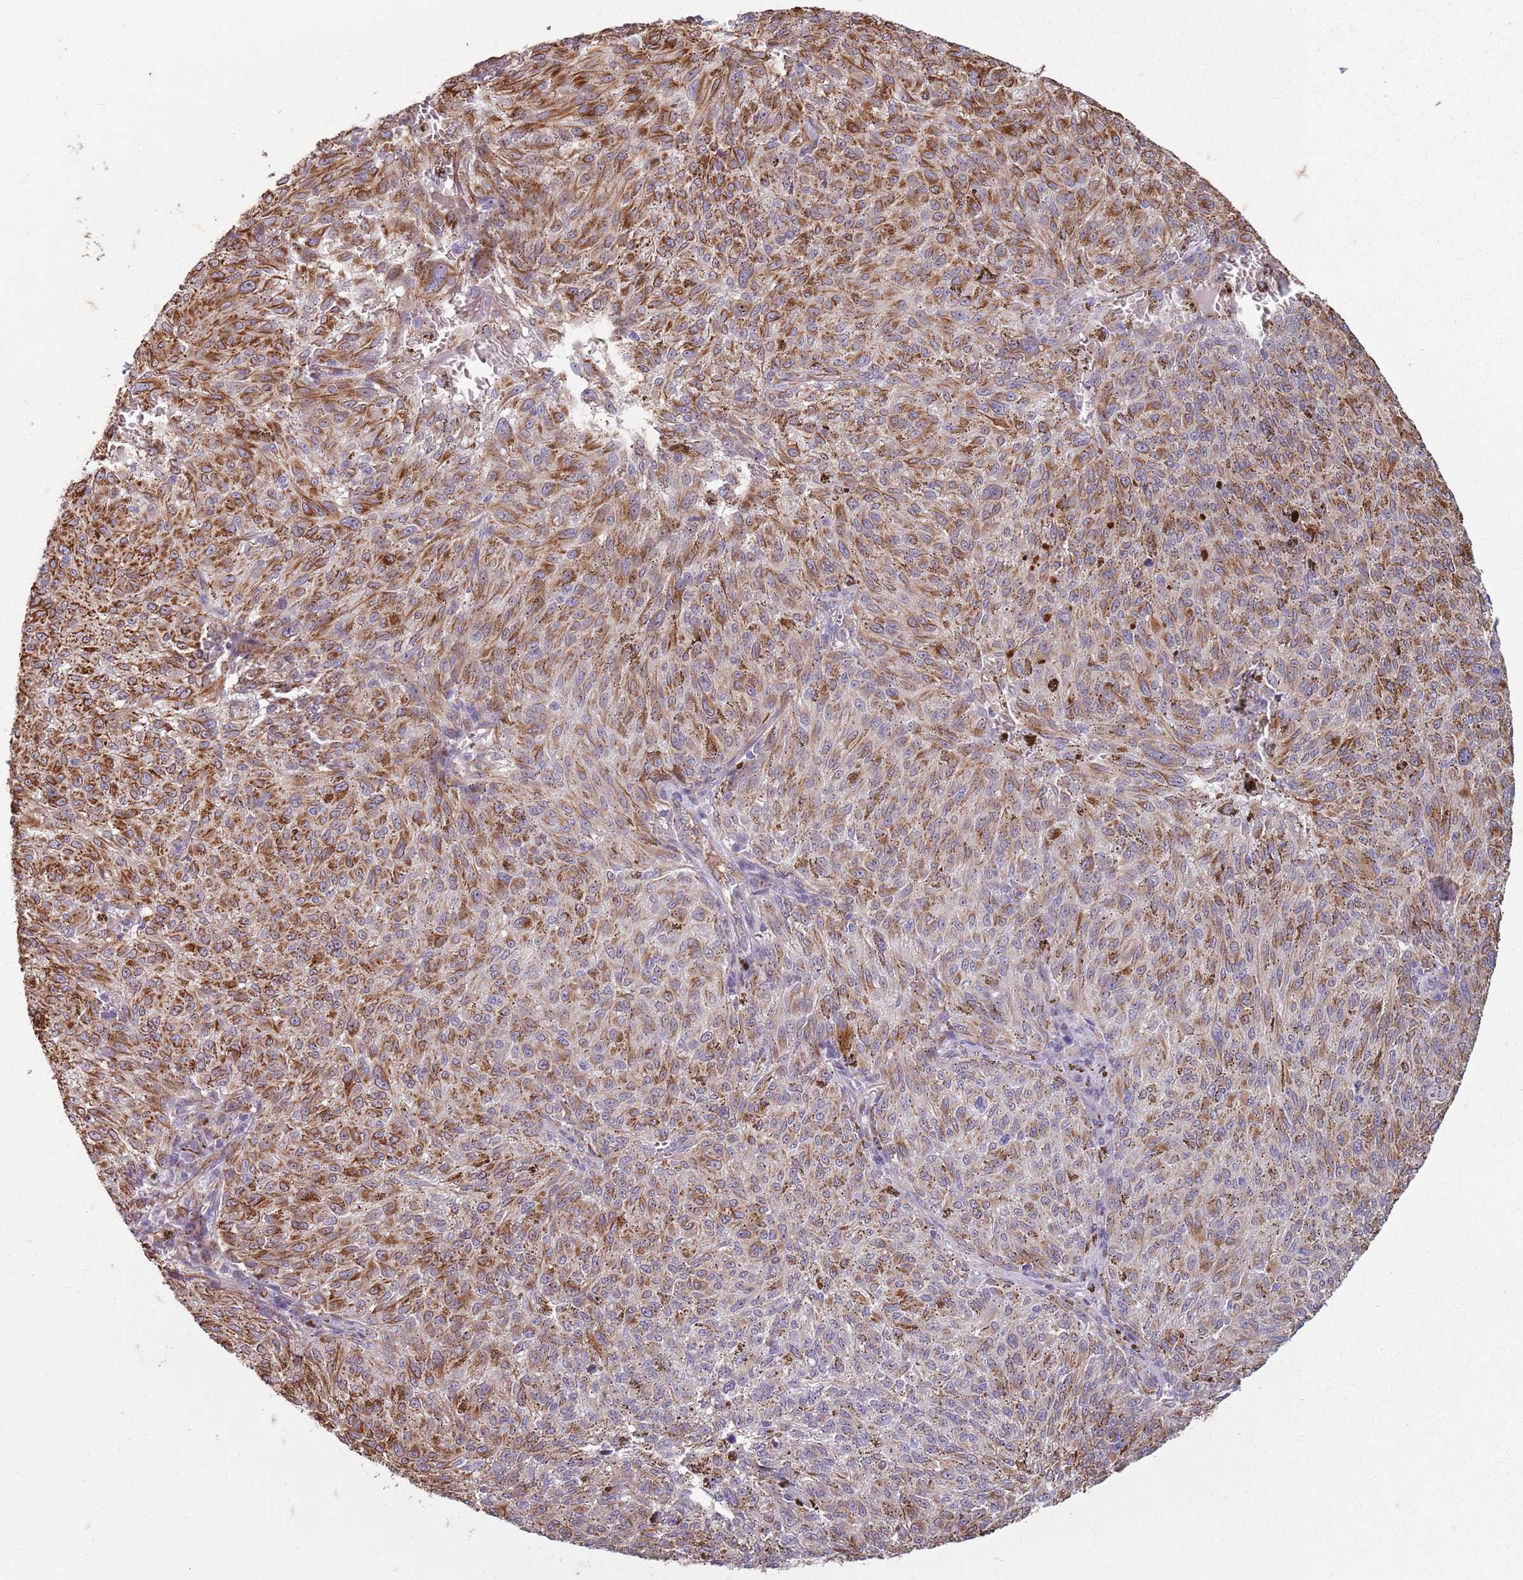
{"staining": {"intensity": "moderate", "quantity": "25%-75%", "location": "cytoplasmic/membranous"}, "tissue": "melanoma", "cell_type": "Tumor cells", "image_type": "cancer", "snomed": [{"axis": "morphology", "description": "Malignant melanoma, NOS"}, {"axis": "topography", "description": "Skin"}], "caption": "Protein staining of melanoma tissue demonstrates moderate cytoplasmic/membranous expression in approximately 25%-75% of tumor cells.", "gene": "TAS2R38", "patient": {"sex": "female", "age": 72}}